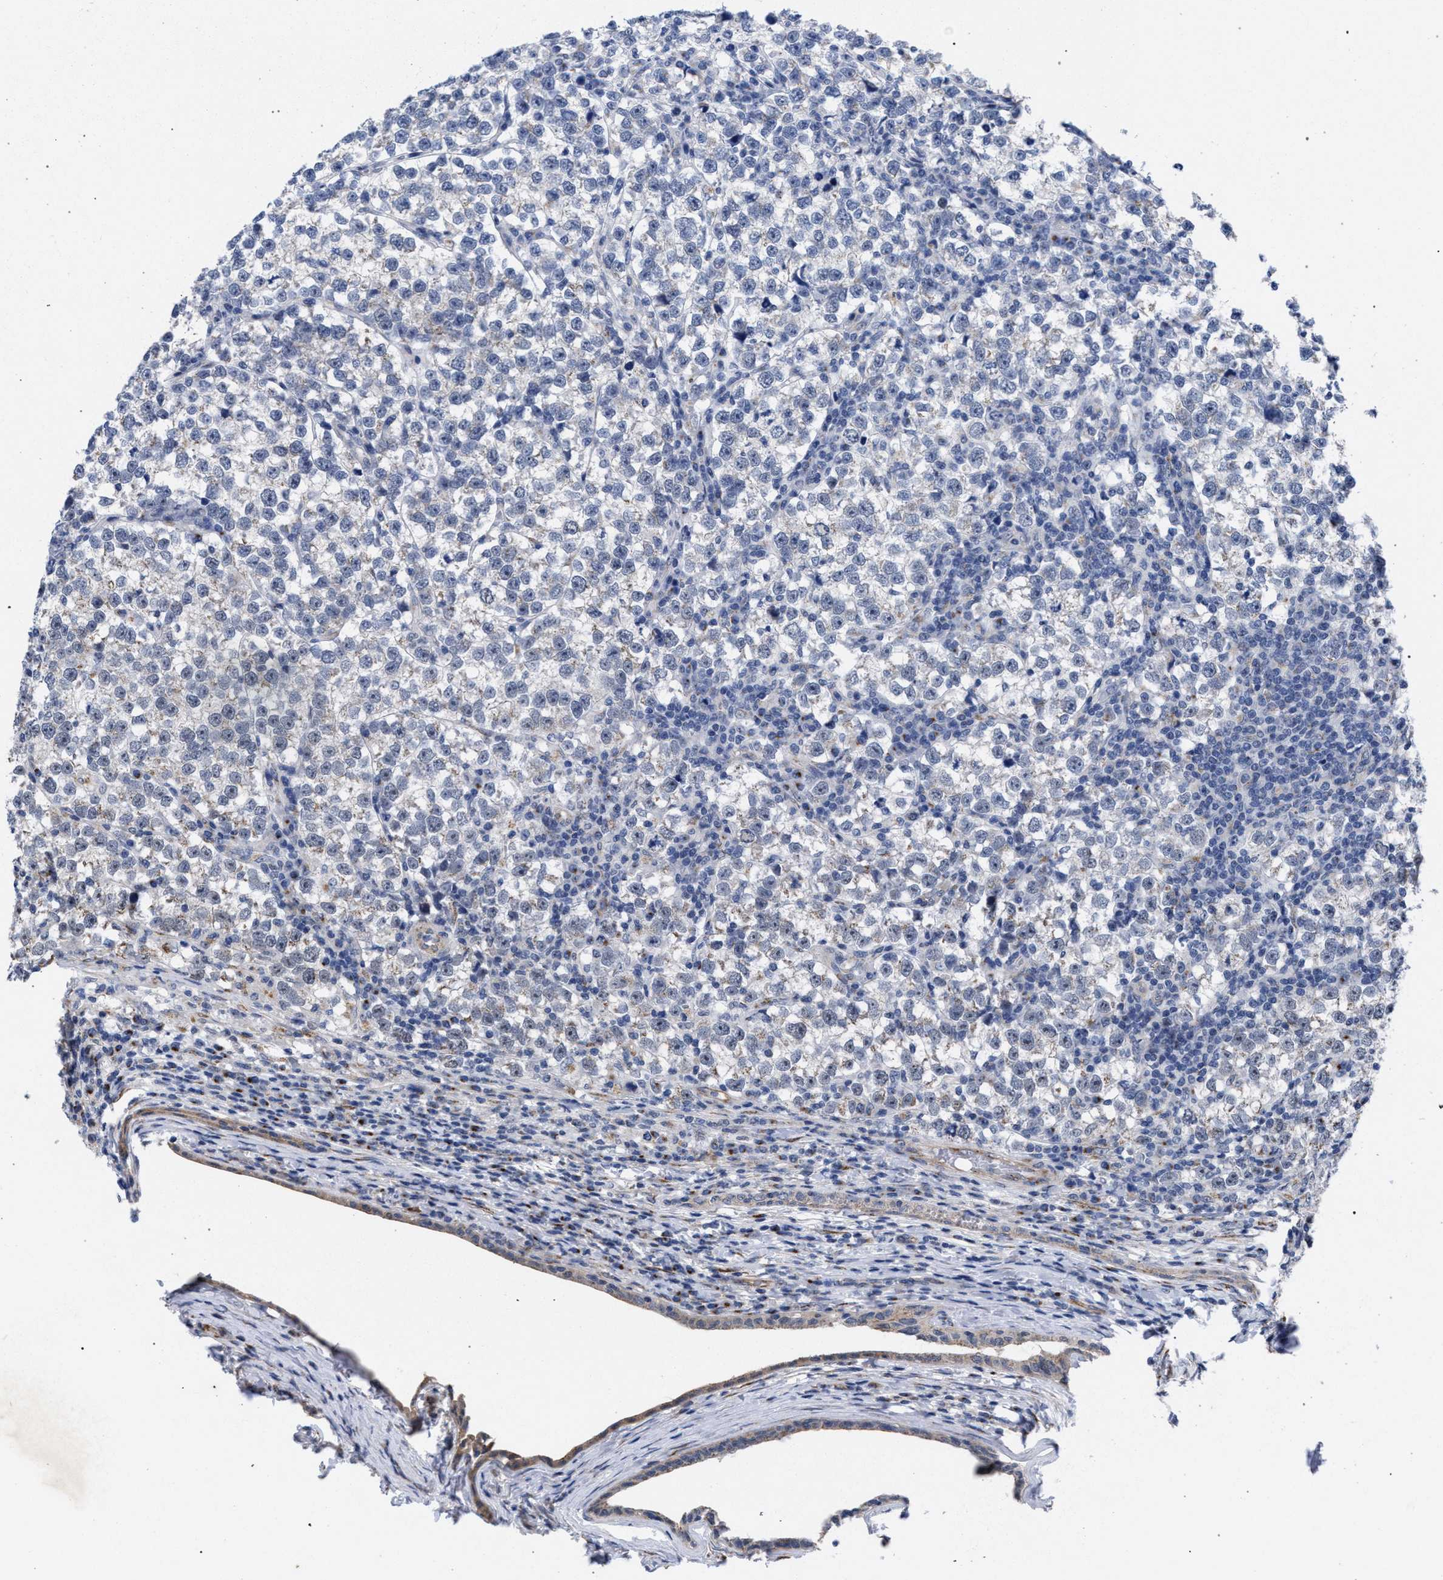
{"staining": {"intensity": "weak", "quantity": "<25%", "location": "cytoplasmic/membranous"}, "tissue": "testis cancer", "cell_type": "Tumor cells", "image_type": "cancer", "snomed": [{"axis": "morphology", "description": "Normal tissue, NOS"}, {"axis": "morphology", "description": "Seminoma, NOS"}, {"axis": "topography", "description": "Testis"}], "caption": "The immunohistochemistry micrograph has no significant staining in tumor cells of seminoma (testis) tissue.", "gene": "GOLGA2", "patient": {"sex": "male", "age": 43}}